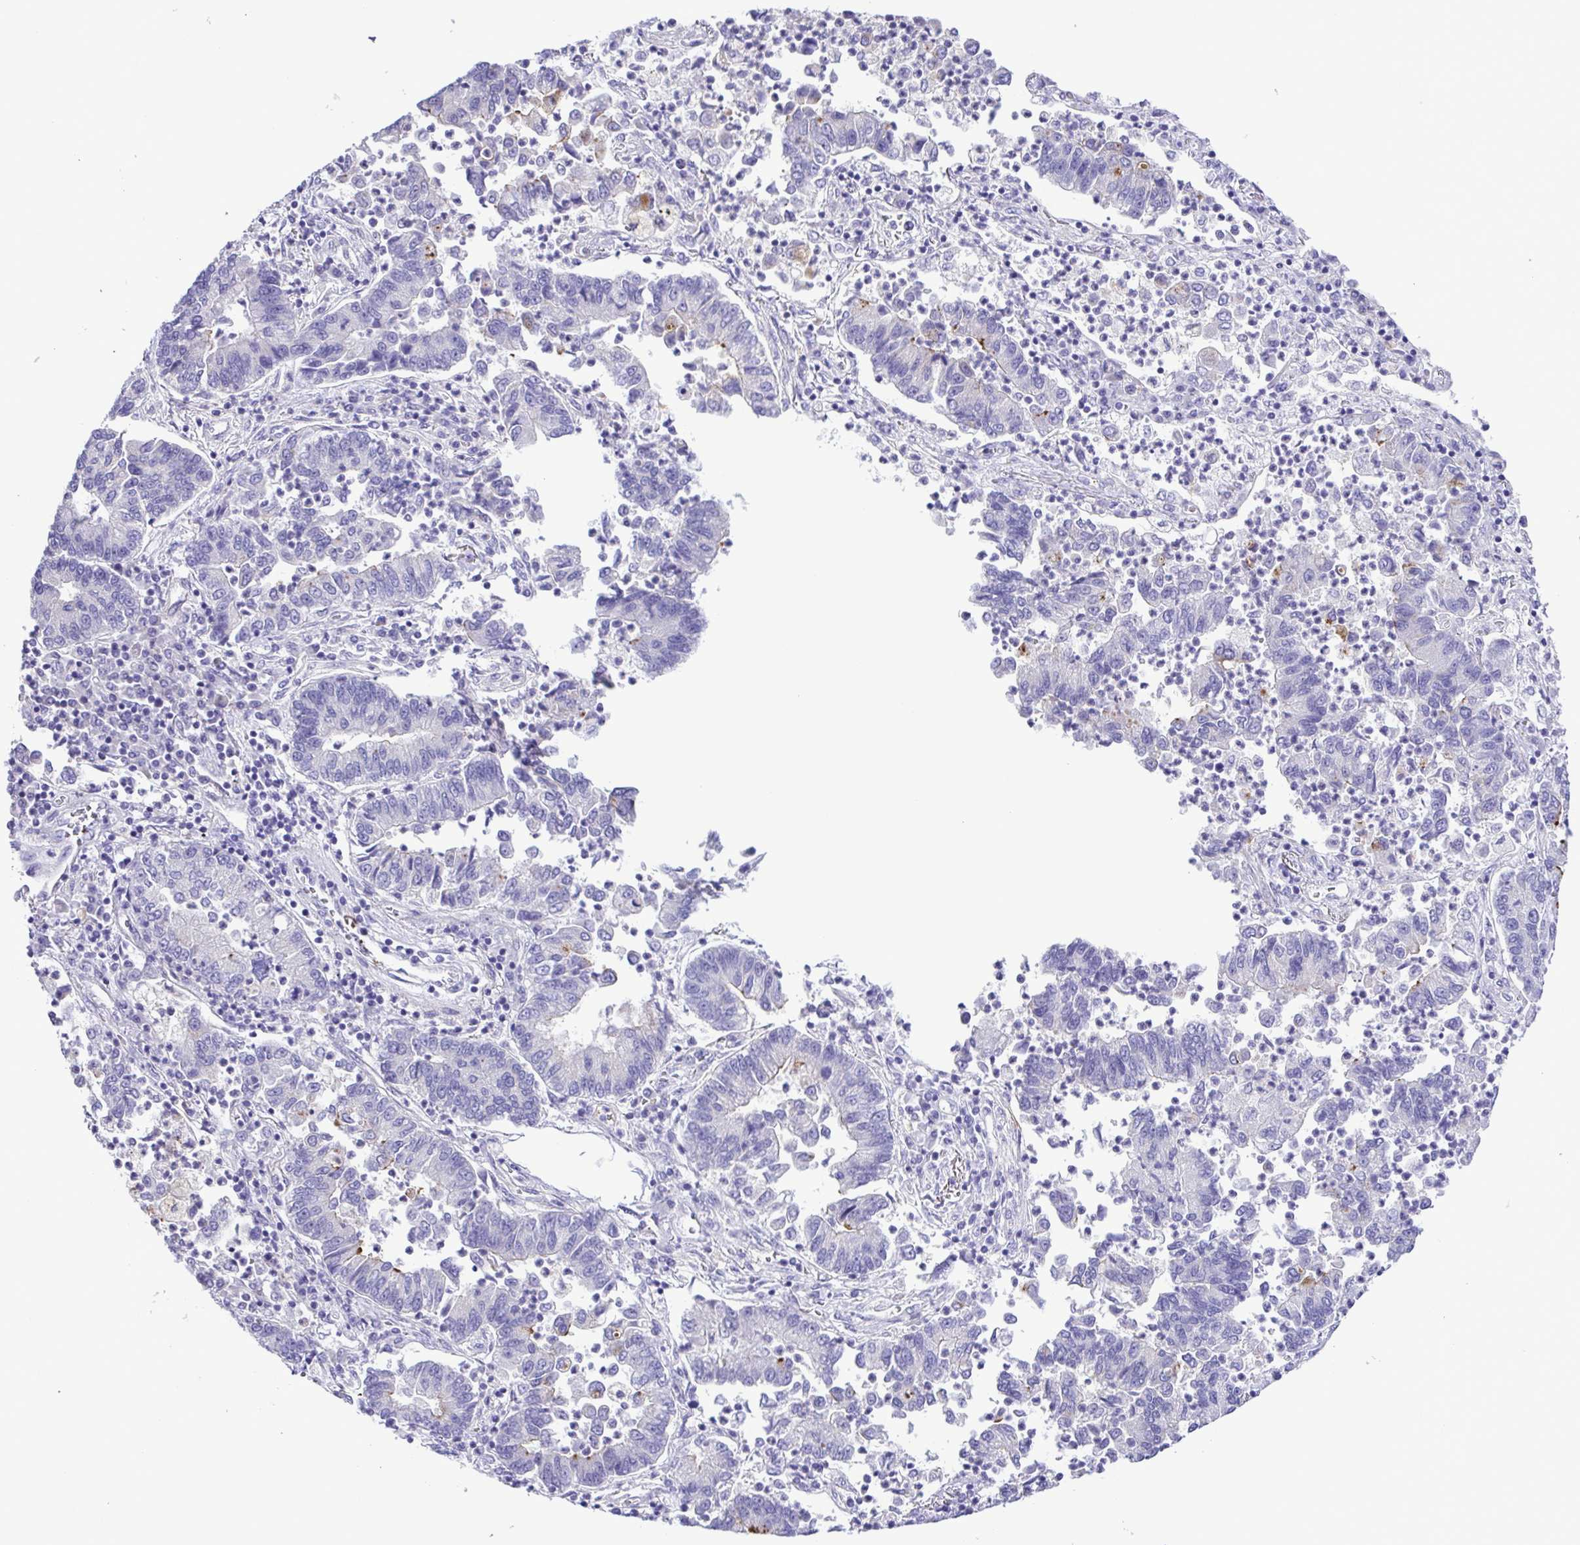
{"staining": {"intensity": "negative", "quantity": "none", "location": "none"}, "tissue": "lung cancer", "cell_type": "Tumor cells", "image_type": "cancer", "snomed": [{"axis": "morphology", "description": "Adenocarcinoma, NOS"}, {"axis": "topography", "description": "Lung"}], "caption": "Tumor cells are negative for protein expression in human lung adenocarcinoma.", "gene": "GABBR2", "patient": {"sex": "female", "age": 57}}